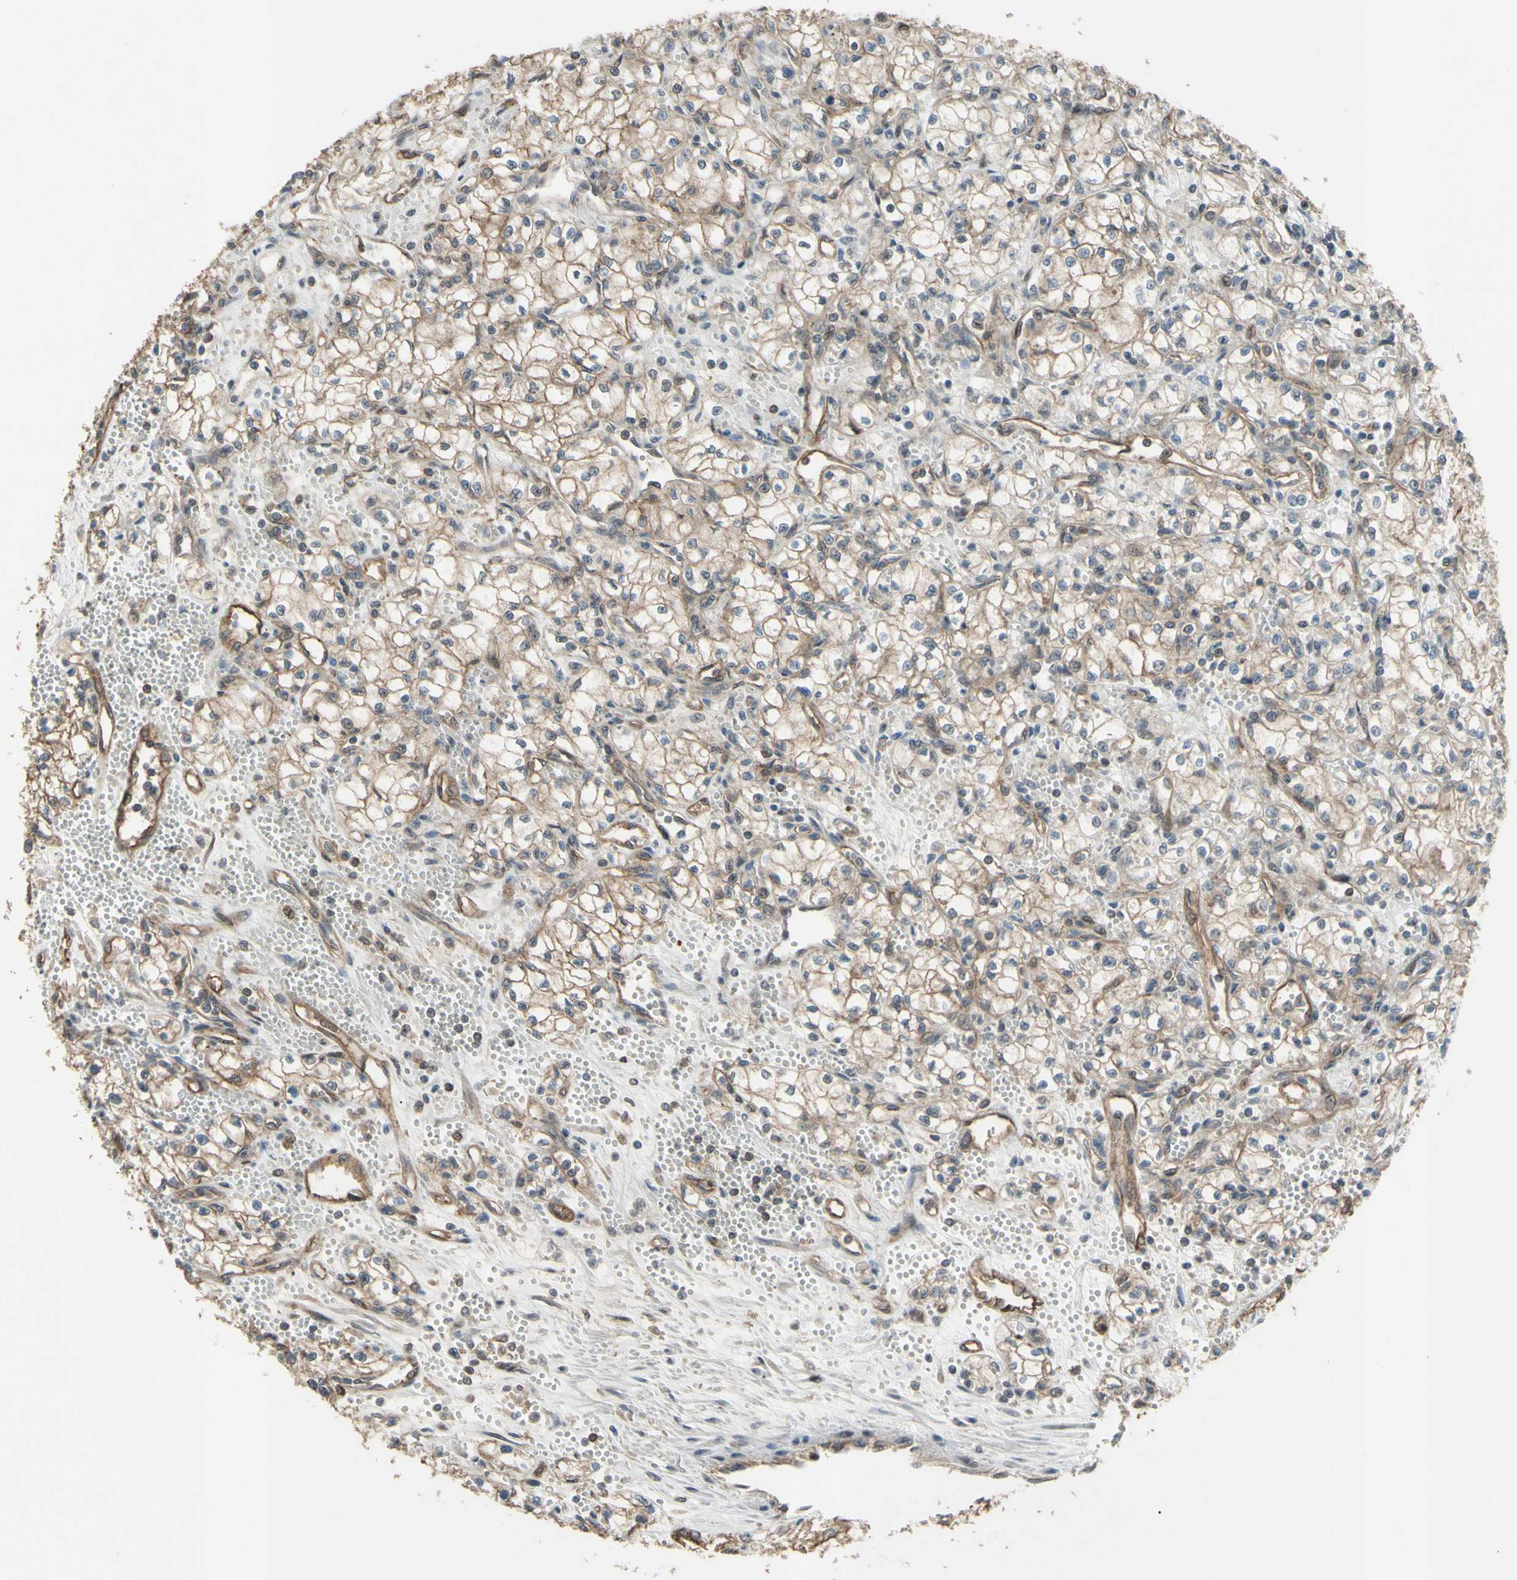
{"staining": {"intensity": "moderate", "quantity": ">75%", "location": "cytoplasmic/membranous"}, "tissue": "renal cancer", "cell_type": "Tumor cells", "image_type": "cancer", "snomed": [{"axis": "morphology", "description": "Normal tissue, NOS"}, {"axis": "morphology", "description": "Adenocarcinoma, NOS"}, {"axis": "topography", "description": "Kidney"}], "caption": "Immunohistochemistry (DAB) staining of renal cancer (adenocarcinoma) displays moderate cytoplasmic/membranous protein expression in about >75% of tumor cells. Immunohistochemistry (ihc) stains the protein in brown and the nuclei are stained blue.", "gene": "SHROOM4", "patient": {"sex": "male", "age": 59}}